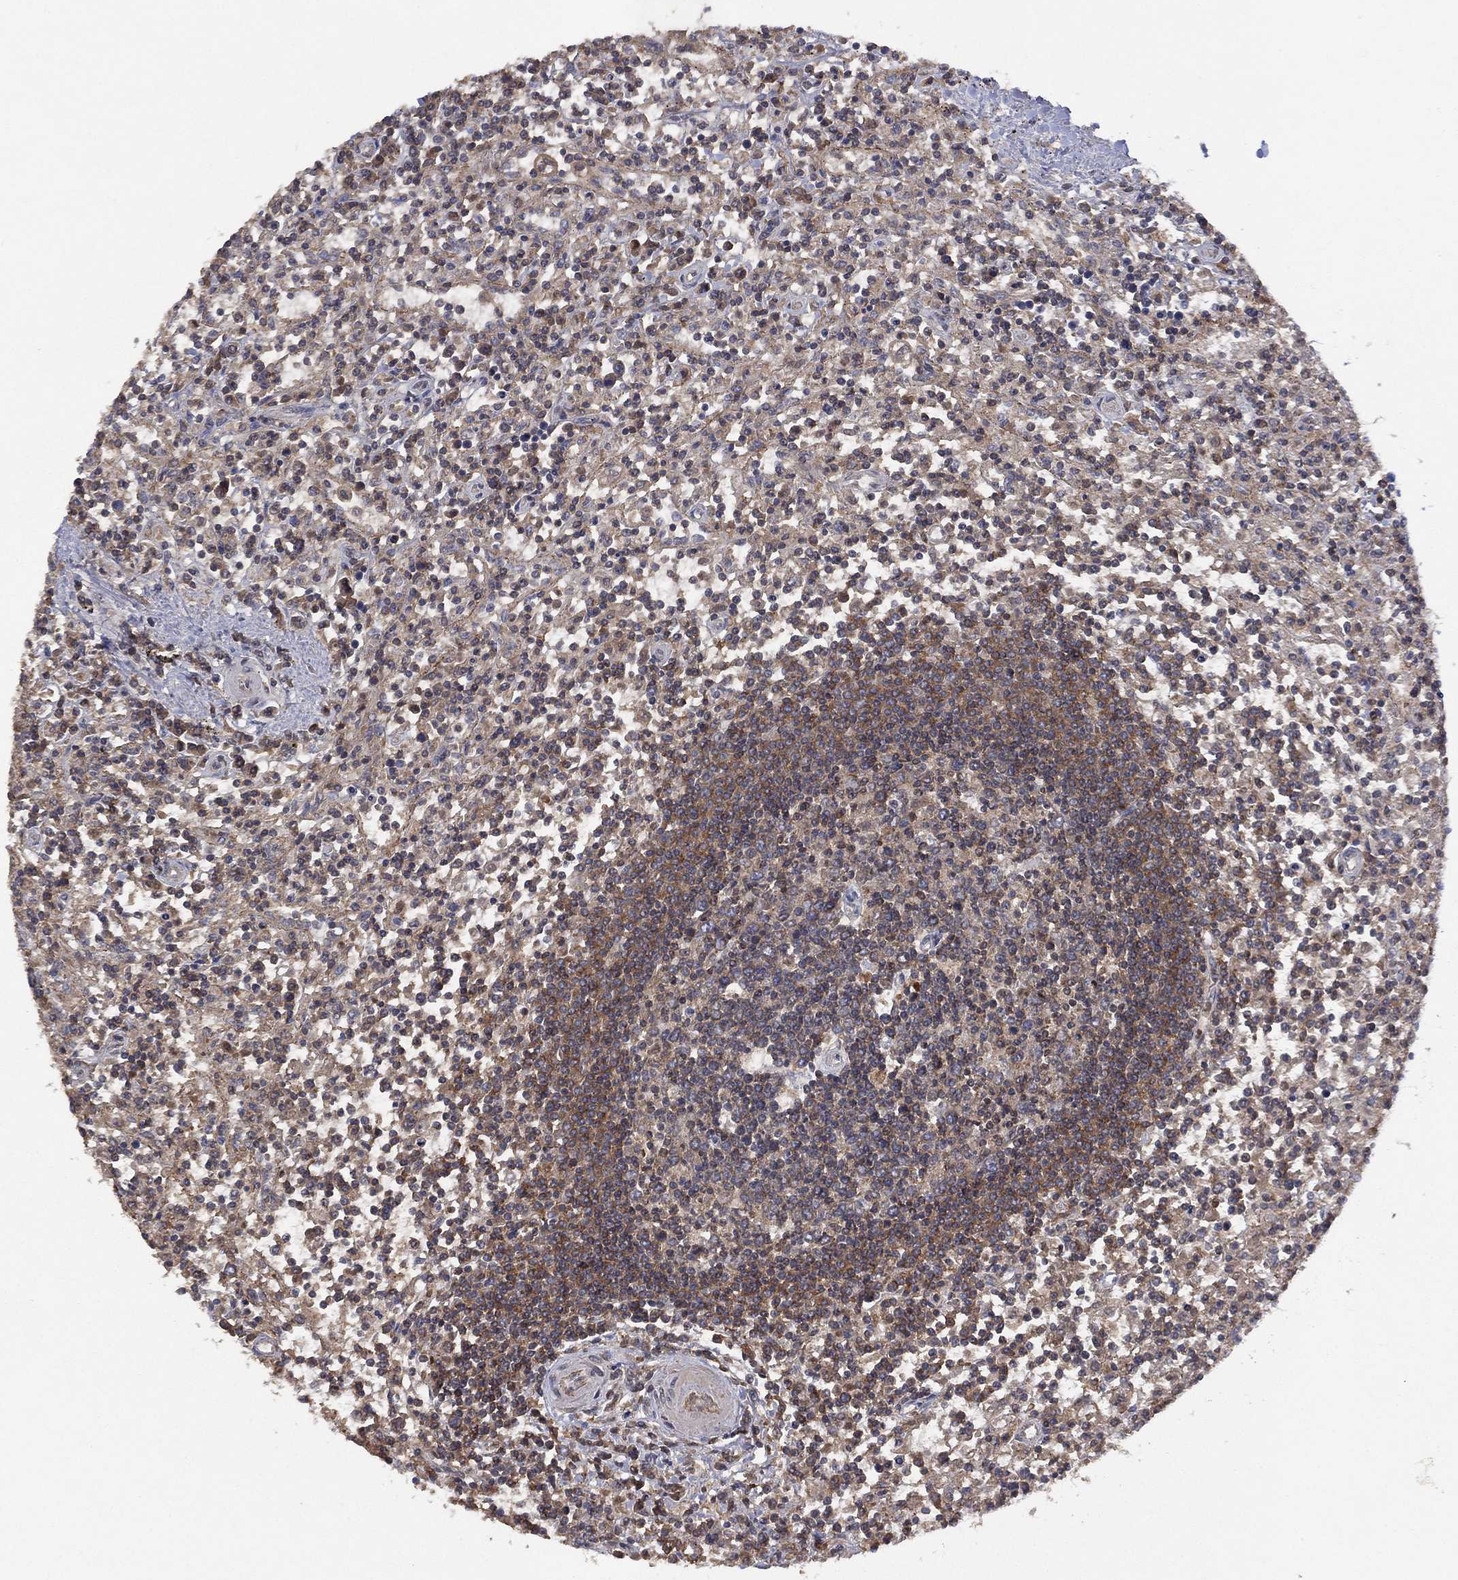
{"staining": {"intensity": "negative", "quantity": "none", "location": "none"}, "tissue": "lymphoma", "cell_type": "Tumor cells", "image_type": "cancer", "snomed": [{"axis": "morphology", "description": "Malignant lymphoma, non-Hodgkin's type, Low grade"}, {"axis": "topography", "description": "Spleen"}], "caption": "Immunohistochemistry (IHC) photomicrograph of neoplastic tissue: lymphoma stained with DAB reveals no significant protein expression in tumor cells. (Brightfield microscopy of DAB (3,3'-diaminobenzidine) immunohistochemistry at high magnification).", "gene": "DOCK8", "patient": {"sex": "male", "age": 62}}